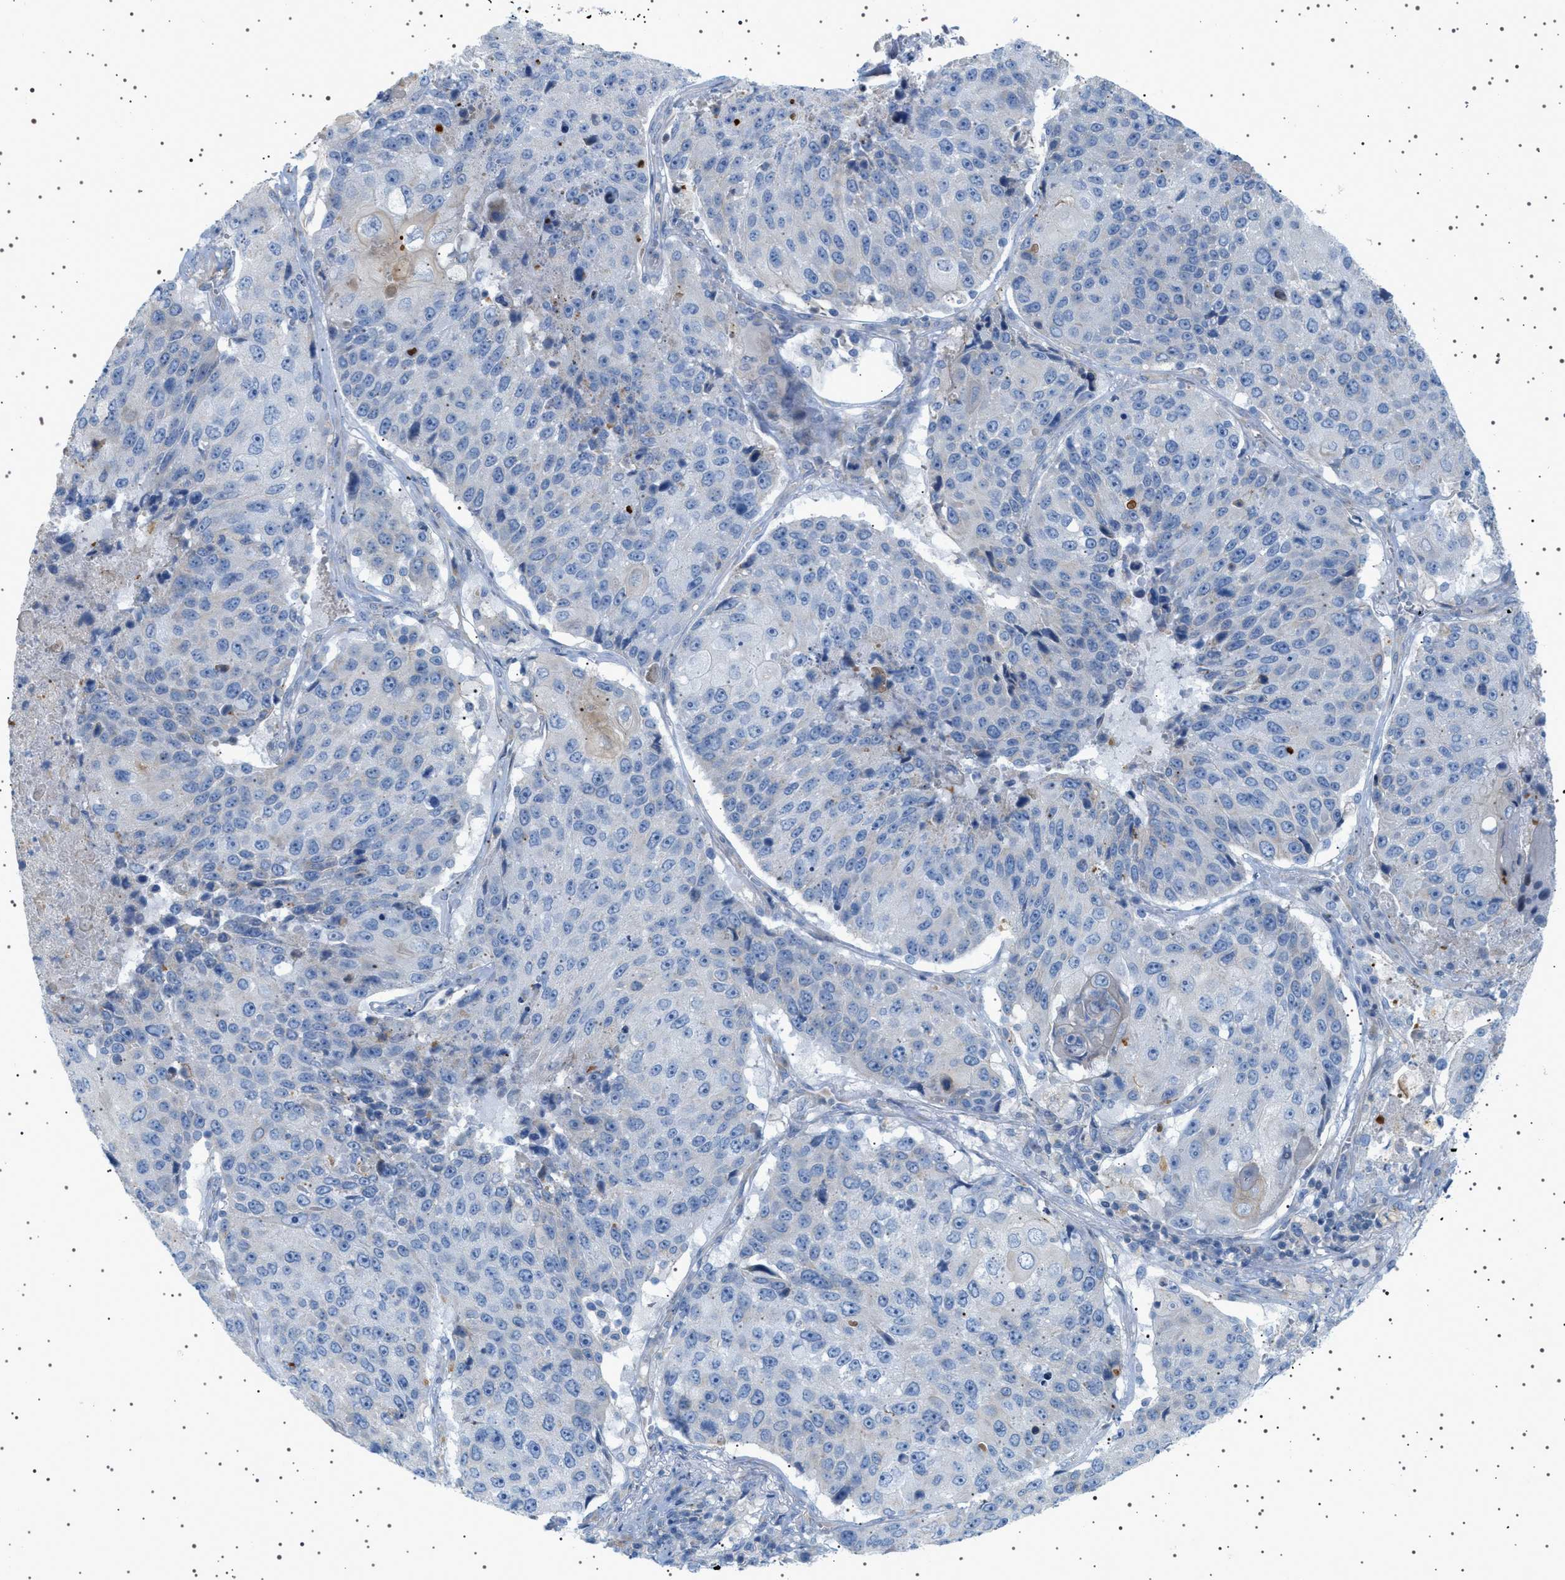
{"staining": {"intensity": "negative", "quantity": "none", "location": "none"}, "tissue": "lung cancer", "cell_type": "Tumor cells", "image_type": "cancer", "snomed": [{"axis": "morphology", "description": "Squamous cell carcinoma, NOS"}, {"axis": "topography", "description": "Lung"}], "caption": "IHC histopathology image of neoplastic tissue: lung cancer (squamous cell carcinoma) stained with DAB displays no significant protein expression in tumor cells. (DAB IHC visualized using brightfield microscopy, high magnification).", "gene": "ADCY10", "patient": {"sex": "male", "age": 61}}